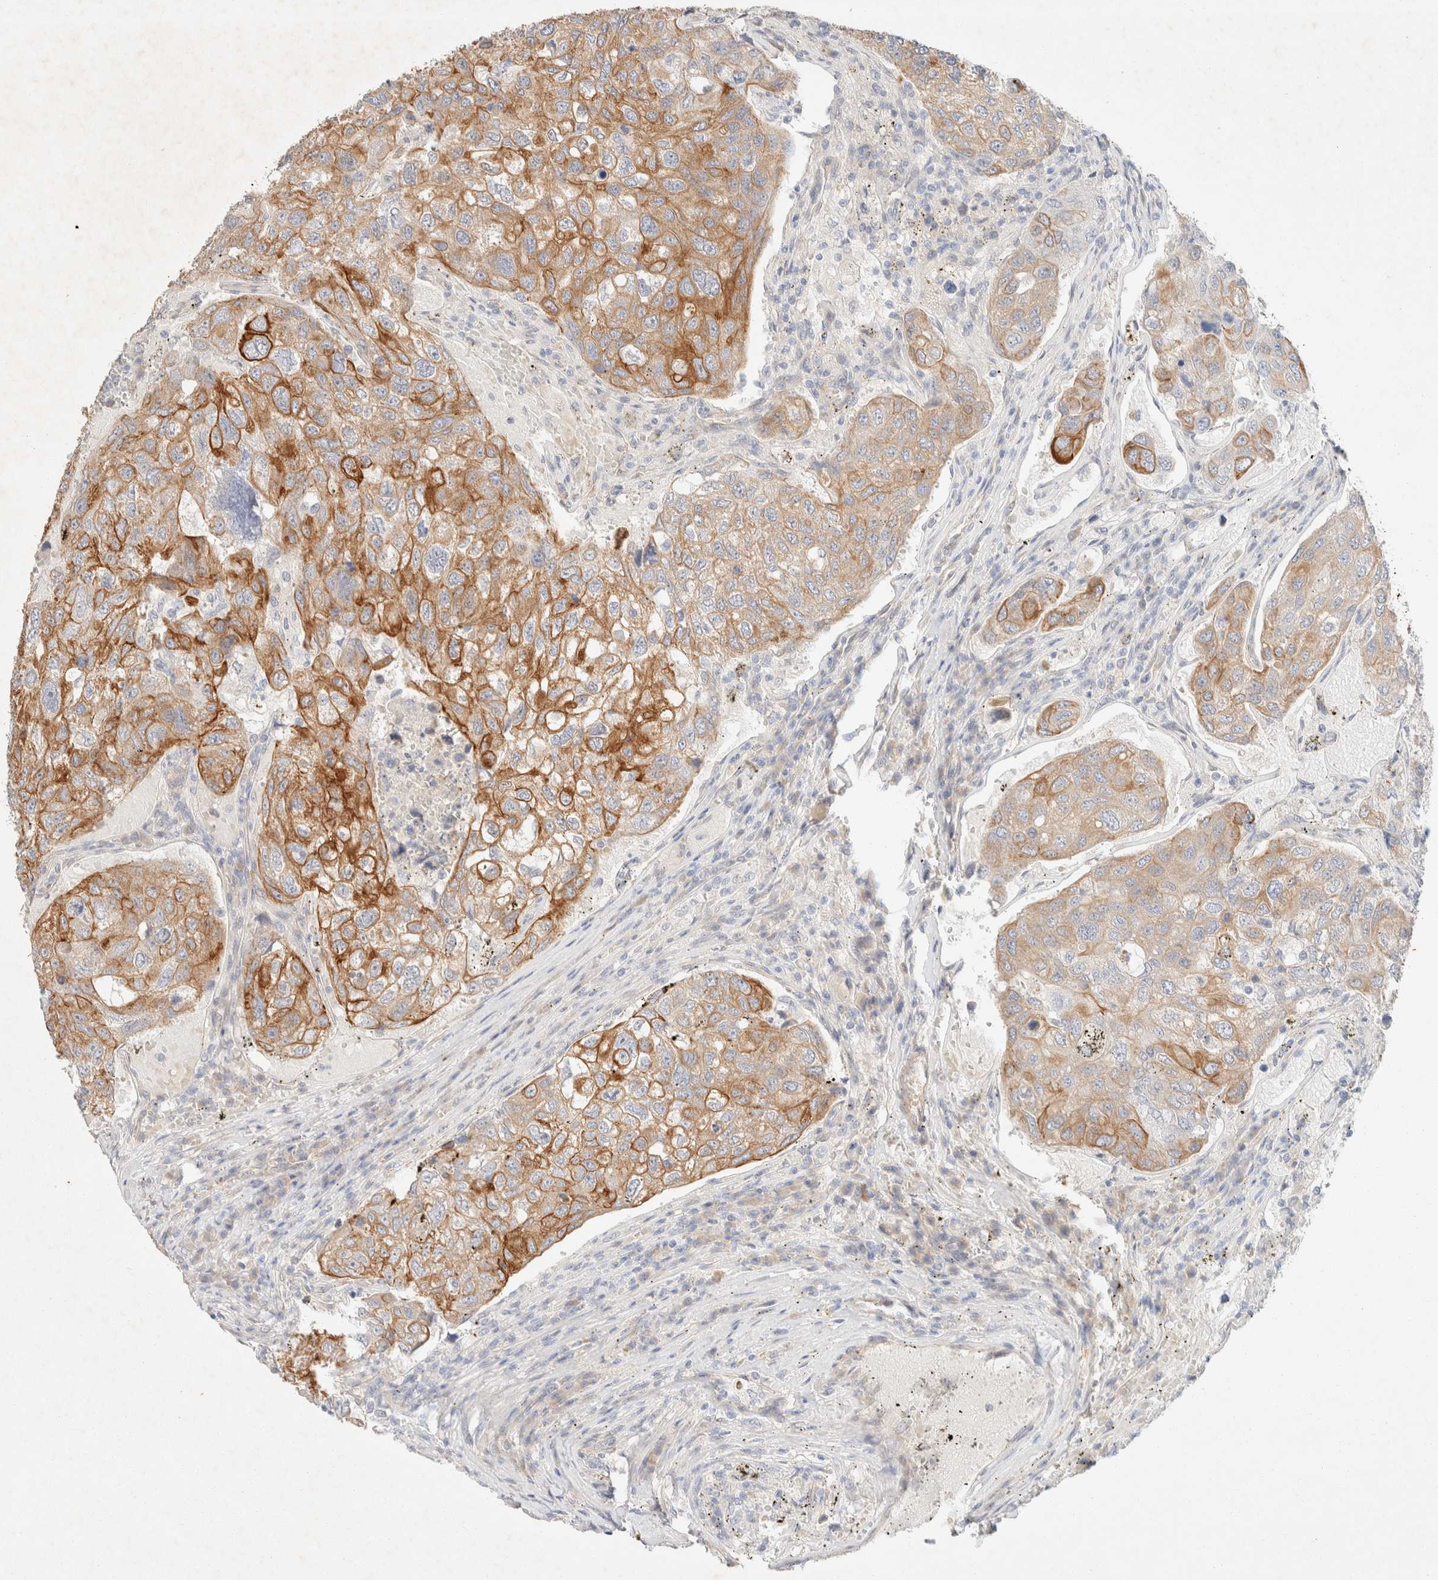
{"staining": {"intensity": "strong", "quantity": "25%-75%", "location": "cytoplasmic/membranous"}, "tissue": "urothelial cancer", "cell_type": "Tumor cells", "image_type": "cancer", "snomed": [{"axis": "morphology", "description": "Urothelial carcinoma, High grade"}, {"axis": "topography", "description": "Lymph node"}, {"axis": "topography", "description": "Urinary bladder"}], "caption": "Urothelial cancer tissue reveals strong cytoplasmic/membranous staining in about 25%-75% of tumor cells, visualized by immunohistochemistry. Immunohistochemistry (ihc) stains the protein in brown and the nuclei are stained blue.", "gene": "CSNK1E", "patient": {"sex": "male", "age": 51}}